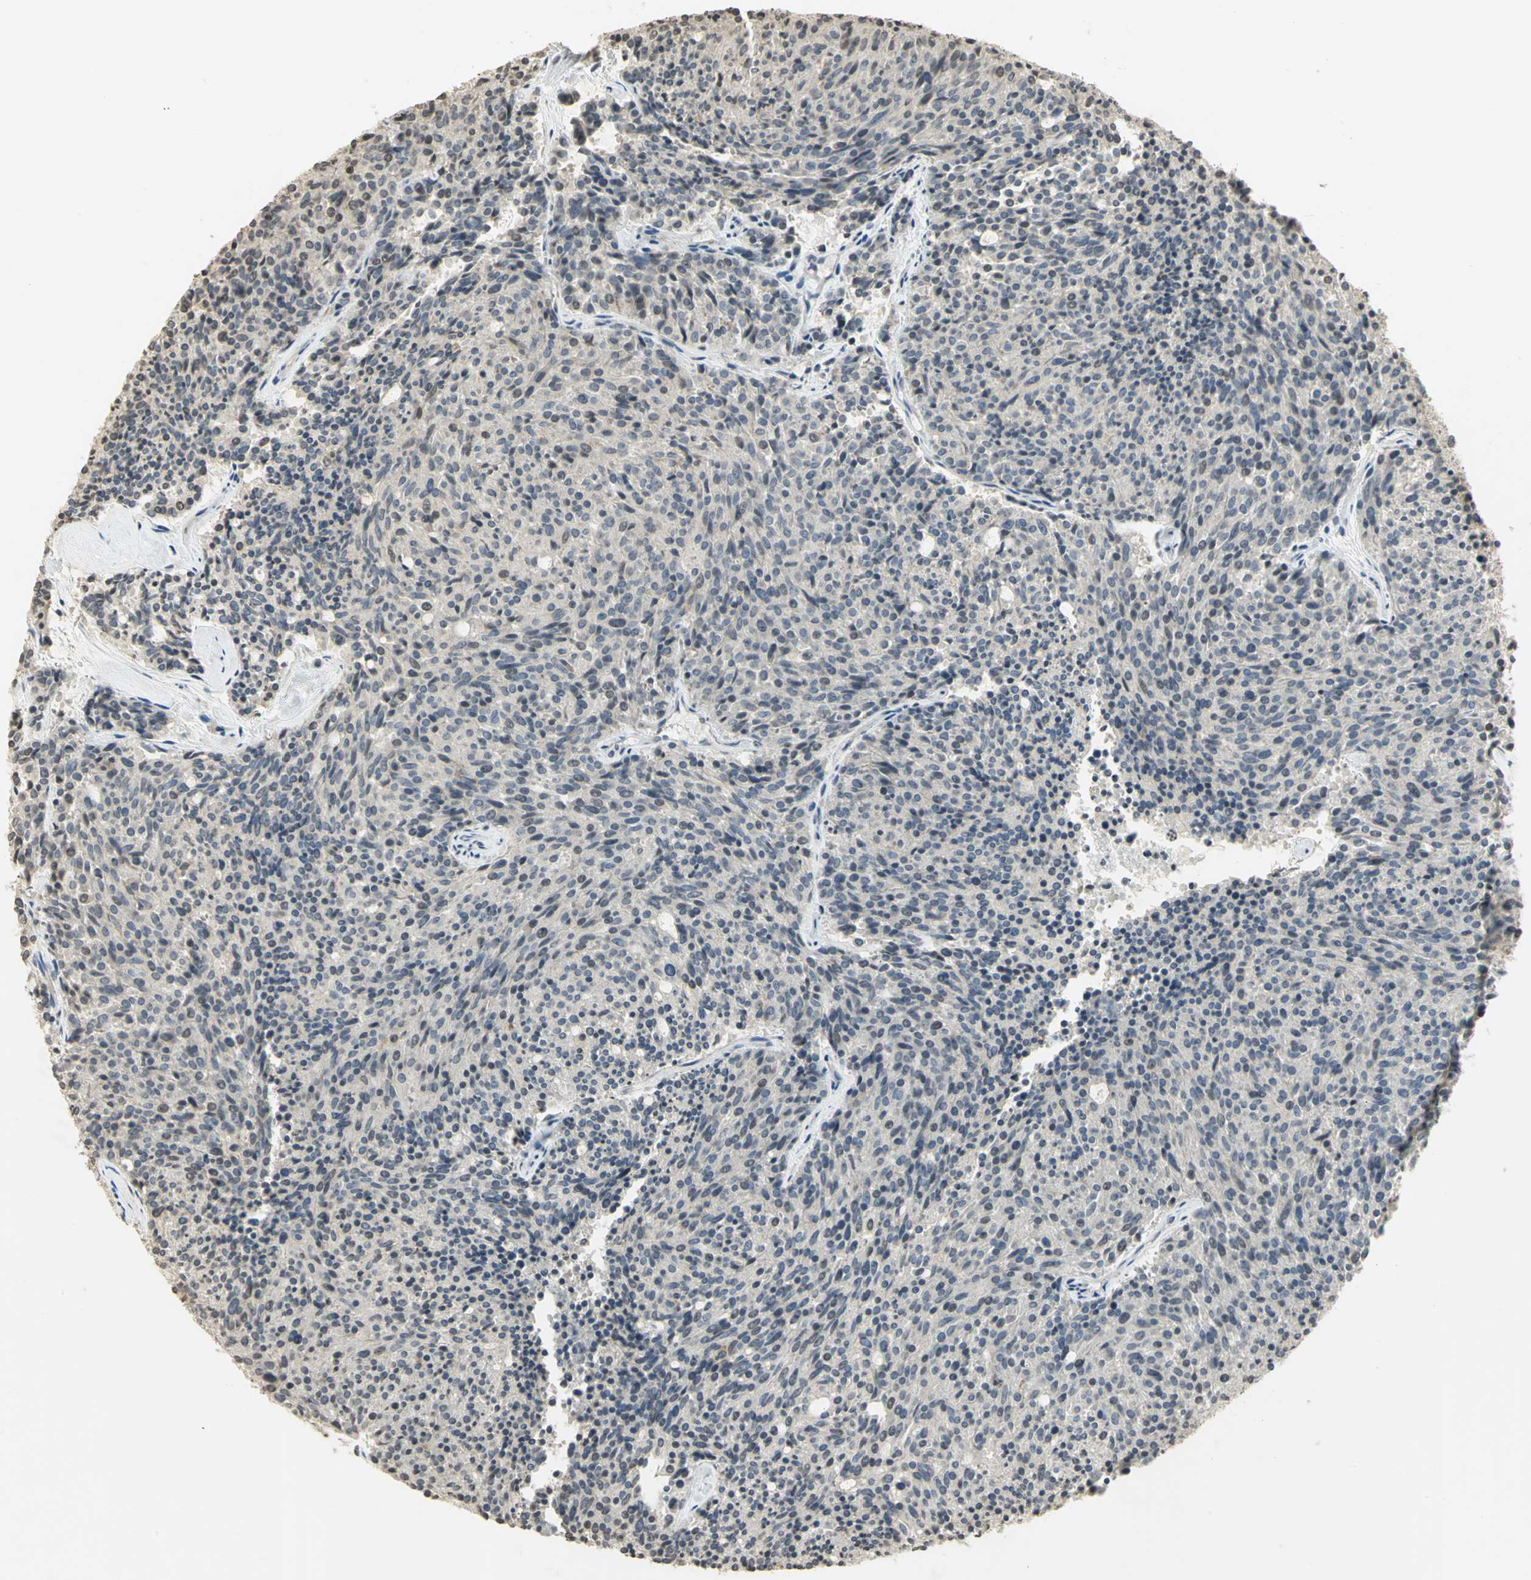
{"staining": {"intensity": "negative", "quantity": "none", "location": "none"}, "tissue": "carcinoid", "cell_type": "Tumor cells", "image_type": "cancer", "snomed": [{"axis": "morphology", "description": "Carcinoid, malignant, NOS"}, {"axis": "topography", "description": "Pancreas"}], "caption": "Immunohistochemical staining of carcinoid (malignant) shows no significant expression in tumor cells.", "gene": "IL16", "patient": {"sex": "female", "age": 54}}